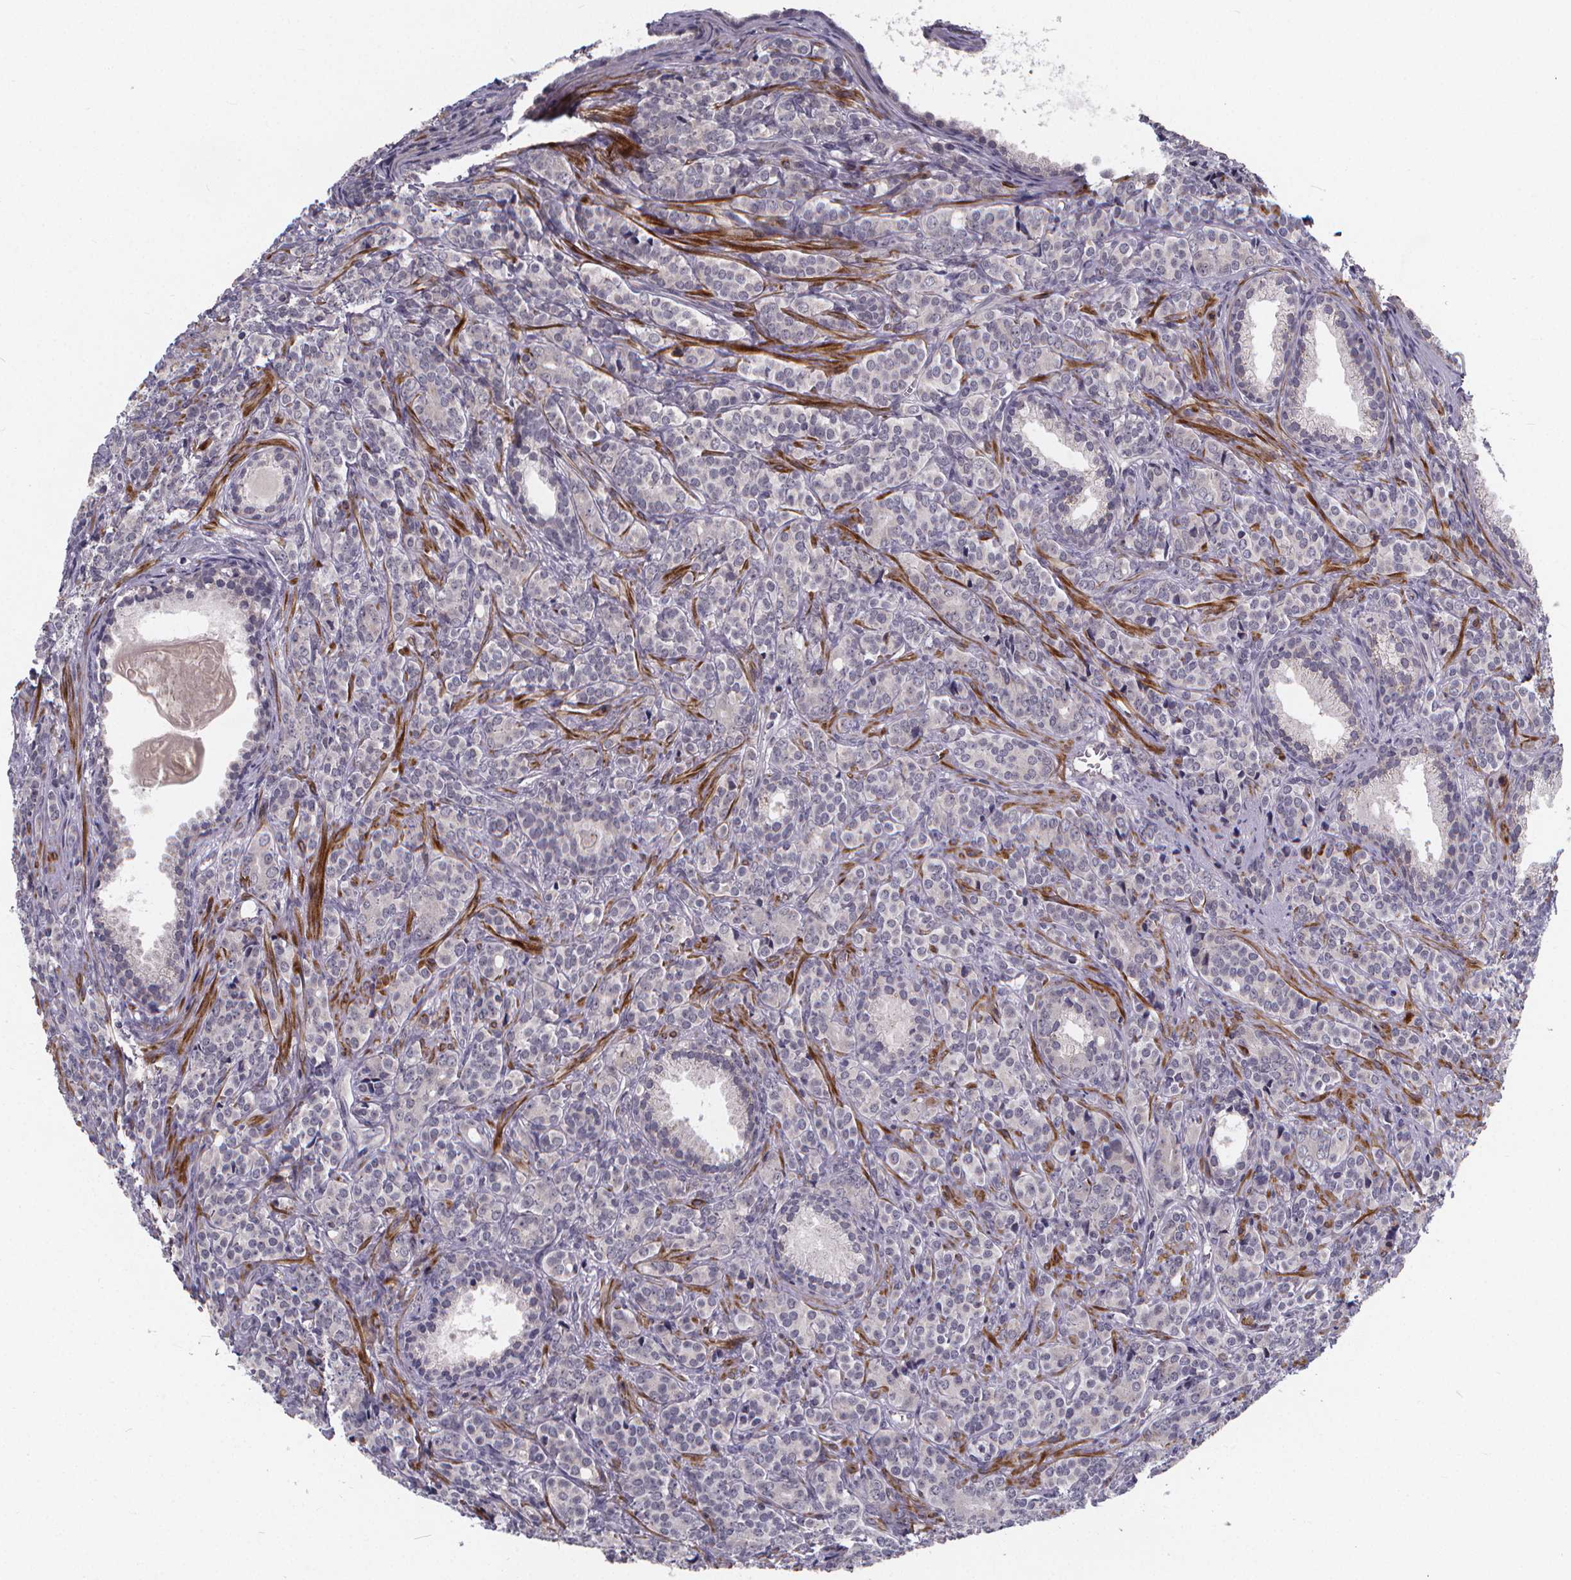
{"staining": {"intensity": "negative", "quantity": "none", "location": "none"}, "tissue": "prostate cancer", "cell_type": "Tumor cells", "image_type": "cancer", "snomed": [{"axis": "morphology", "description": "Adenocarcinoma, High grade"}, {"axis": "topography", "description": "Prostate"}], "caption": "Protein analysis of high-grade adenocarcinoma (prostate) displays no significant expression in tumor cells.", "gene": "FBXW2", "patient": {"sex": "male", "age": 84}}